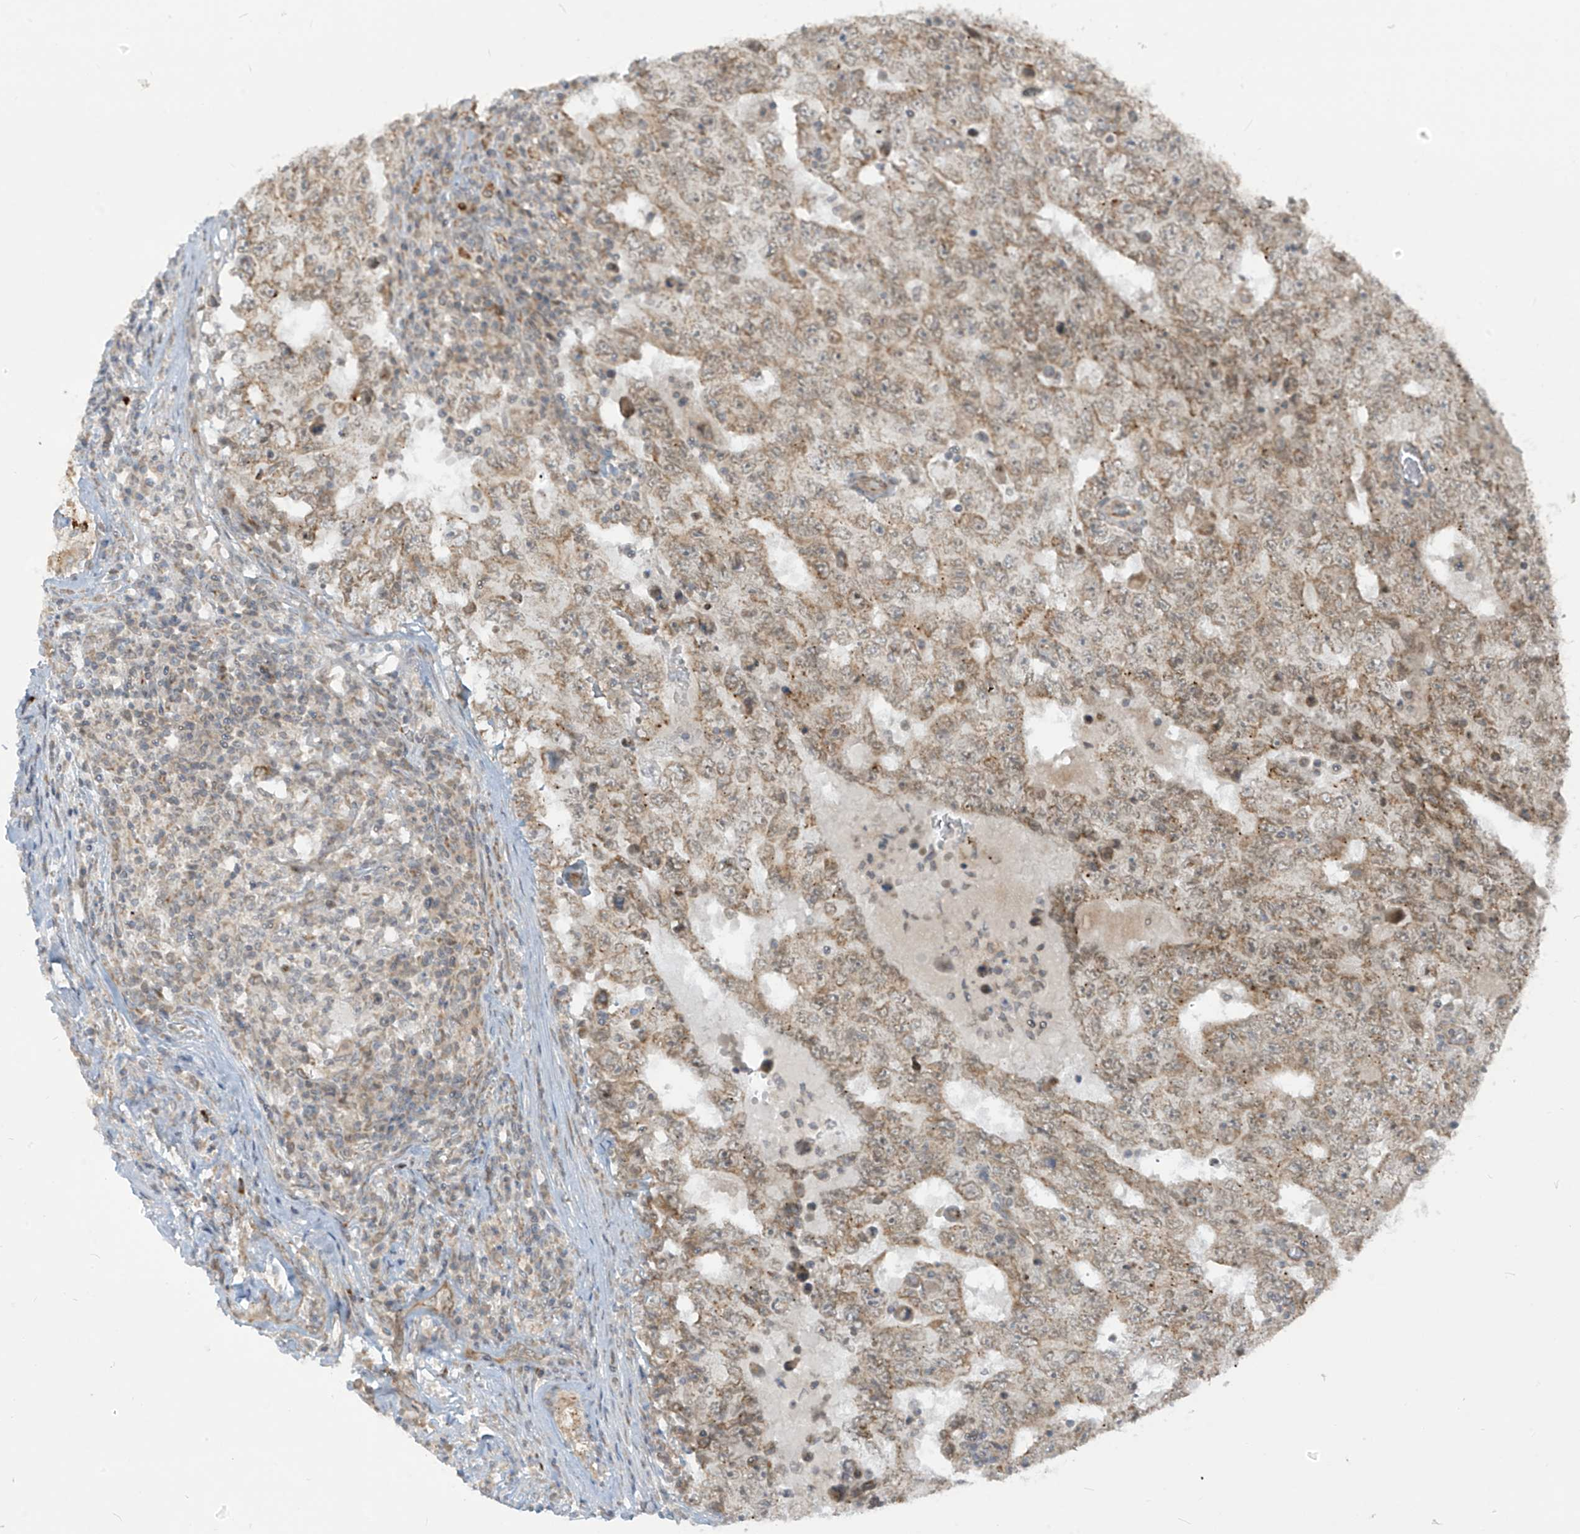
{"staining": {"intensity": "weak", "quantity": ">75%", "location": "cytoplasmic/membranous"}, "tissue": "testis cancer", "cell_type": "Tumor cells", "image_type": "cancer", "snomed": [{"axis": "morphology", "description": "Carcinoma, Embryonal, NOS"}, {"axis": "topography", "description": "Testis"}], "caption": "Immunohistochemistry staining of testis cancer (embryonal carcinoma), which demonstrates low levels of weak cytoplasmic/membranous positivity in approximately >75% of tumor cells indicating weak cytoplasmic/membranous protein expression. The staining was performed using DAB (3,3'-diaminobenzidine) (brown) for protein detection and nuclei were counterstained in hematoxylin (blue).", "gene": "TRIM67", "patient": {"sex": "male", "age": 26}}